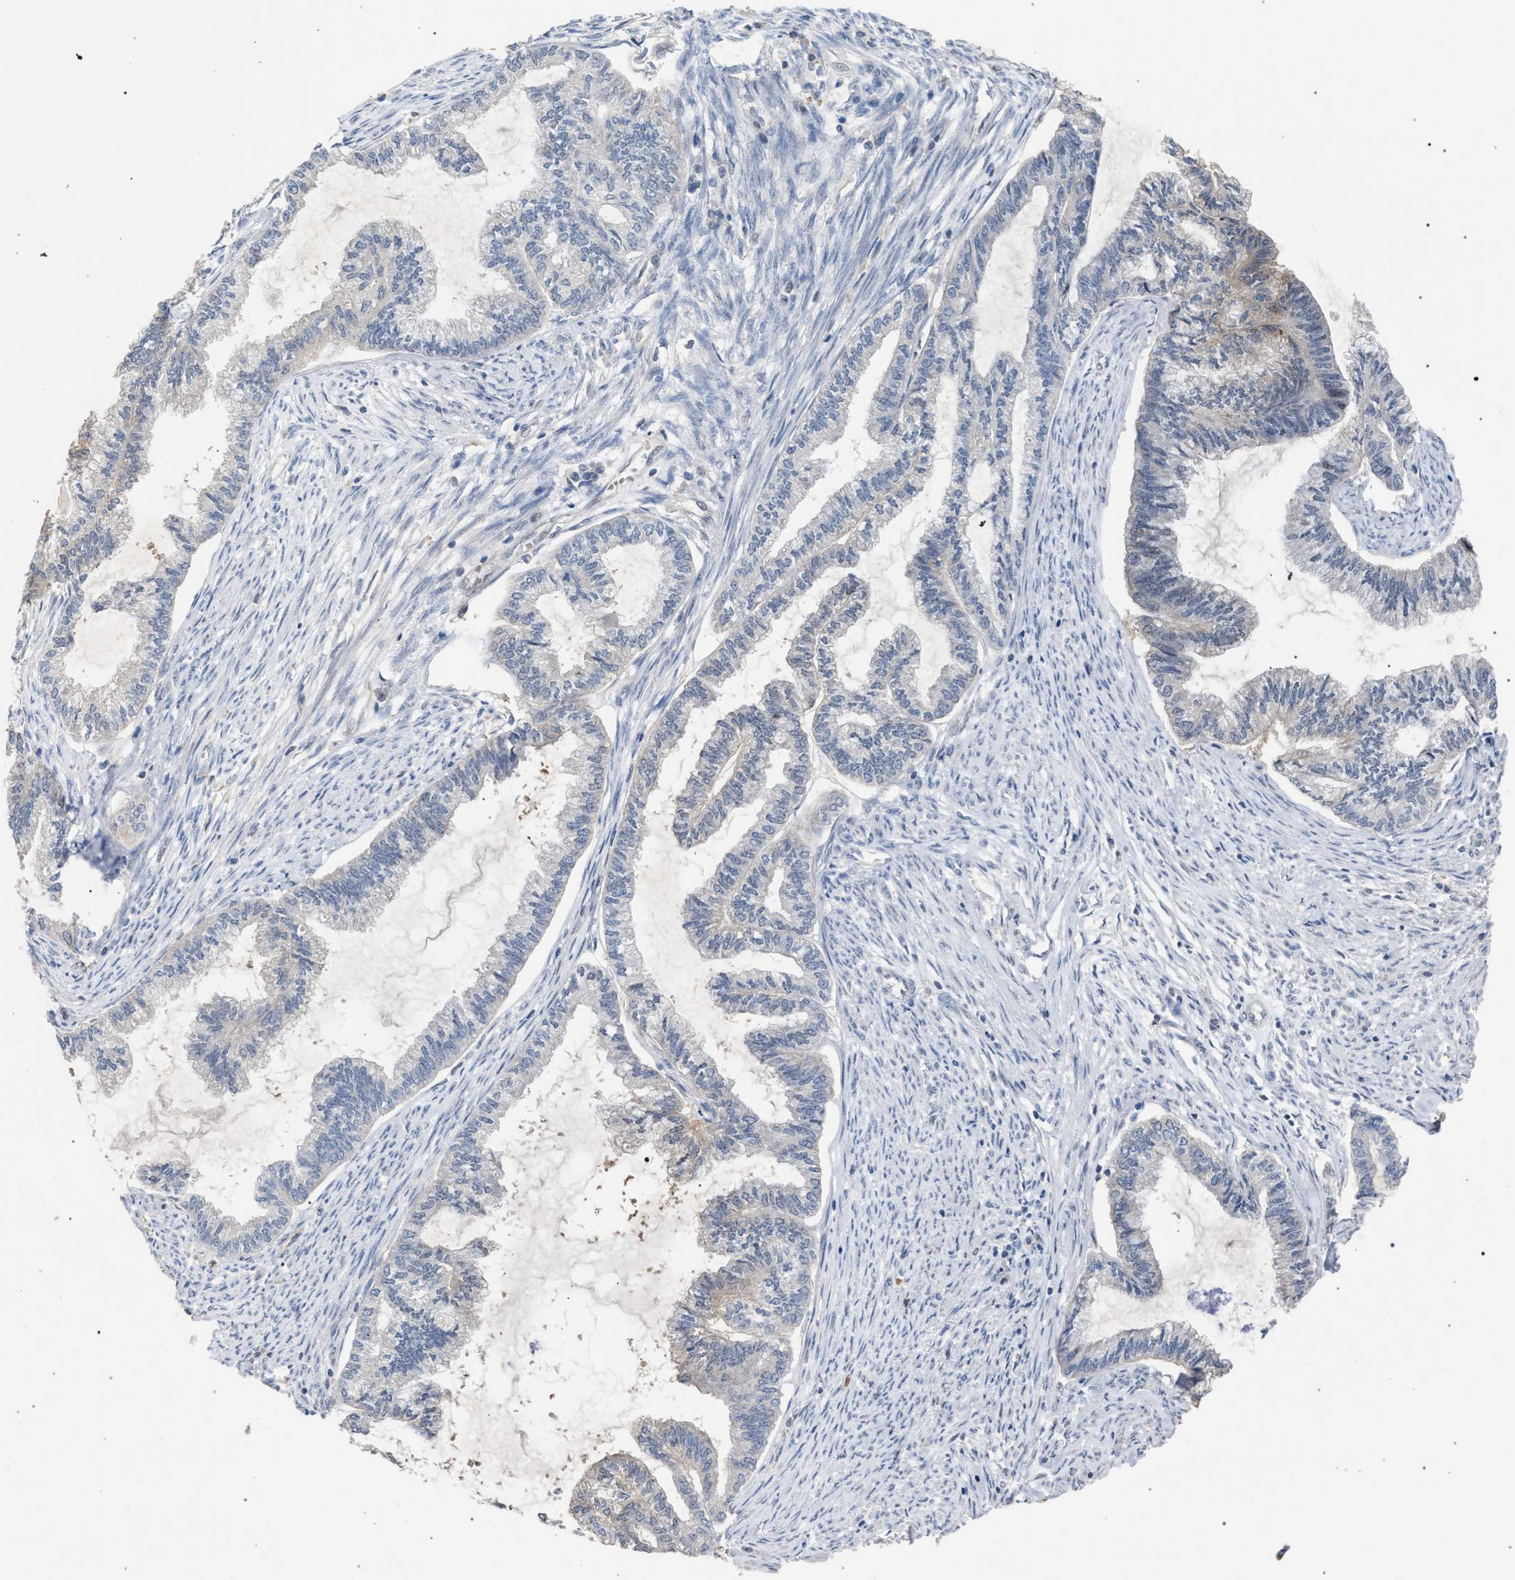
{"staining": {"intensity": "negative", "quantity": "none", "location": "none"}, "tissue": "endometrial cancer", "cell_type": "Tumor cells", "image_type": "cancer", "snomed": [{"axis": "morphology", "description": "Adenocarcinoma, NOS"}, {"axis": "topography", "description": "Endometrium"}], "caption": "Immunohistochemistry image of neoplastic tissue: human endometrial cancer (adenocarcinoma) stained with DAB (3,3'-diaminobenzidine) shows no significant protein staining in tumor cells.", "gene": "TECPR1", "patient": {"sex": "female", "age": 86}}